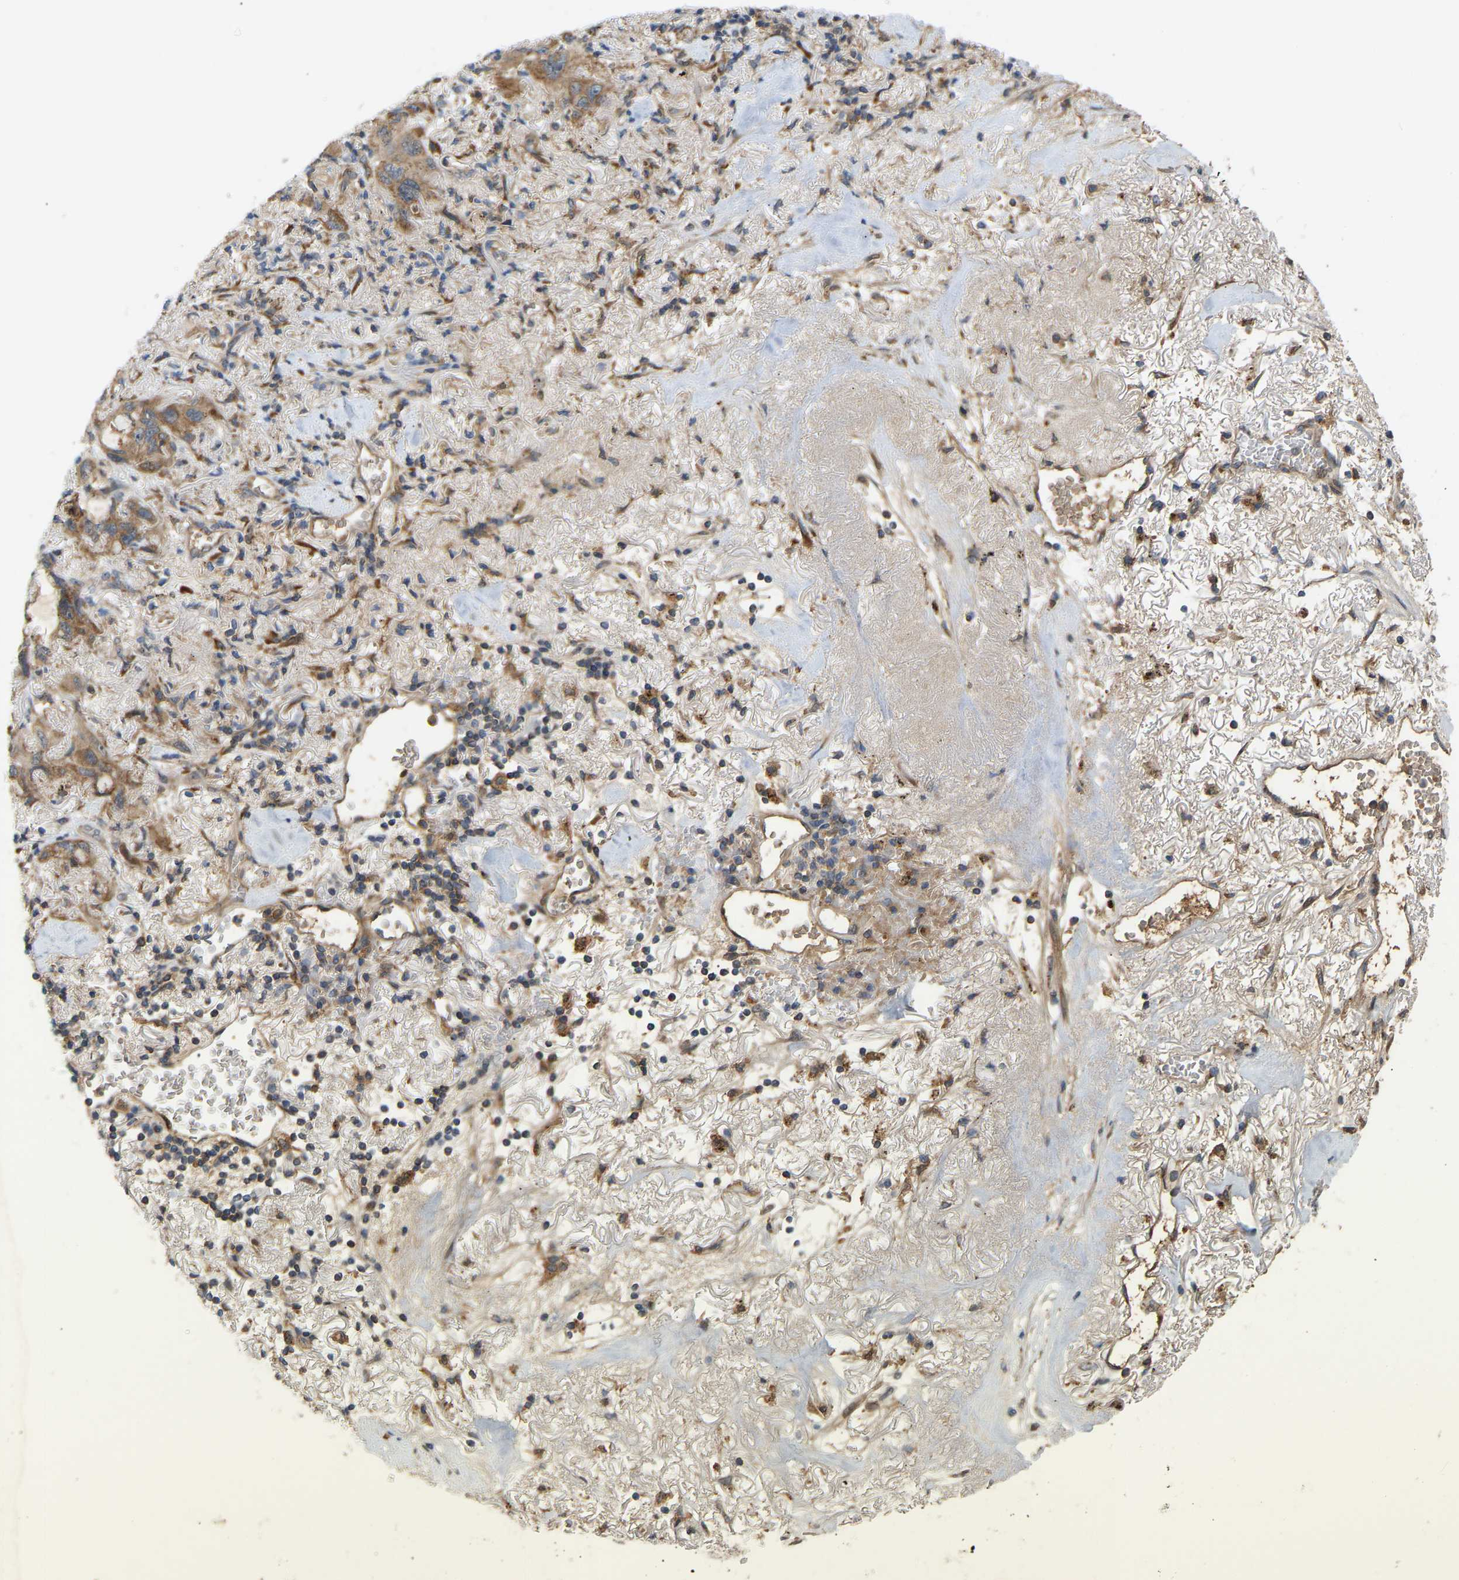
{"staining": {"intensity": "weak", "quantity": ">75%", "location": "cytoplasmic/membranous"}, "tissue": "lung cancer", "cell_type": "Tumor cells", "image_type": "cancer", "snomed": [{"axis": "morphology", "description": "Squamous cell carcinoma, NOS"}, {"axis": "topography", "description": "Lung"}], "caption": "Immunohistochemistry (IHC) histopathology image of human lung cancer (squamous cell carcinoma) stained for a protein (brown), which reveals low levels of weak cytoplasmic/membranous positivity in approximately >75% of tumor cells.", "gene": "PTCD1", "patient": {"sex": "female", "age": 73}}